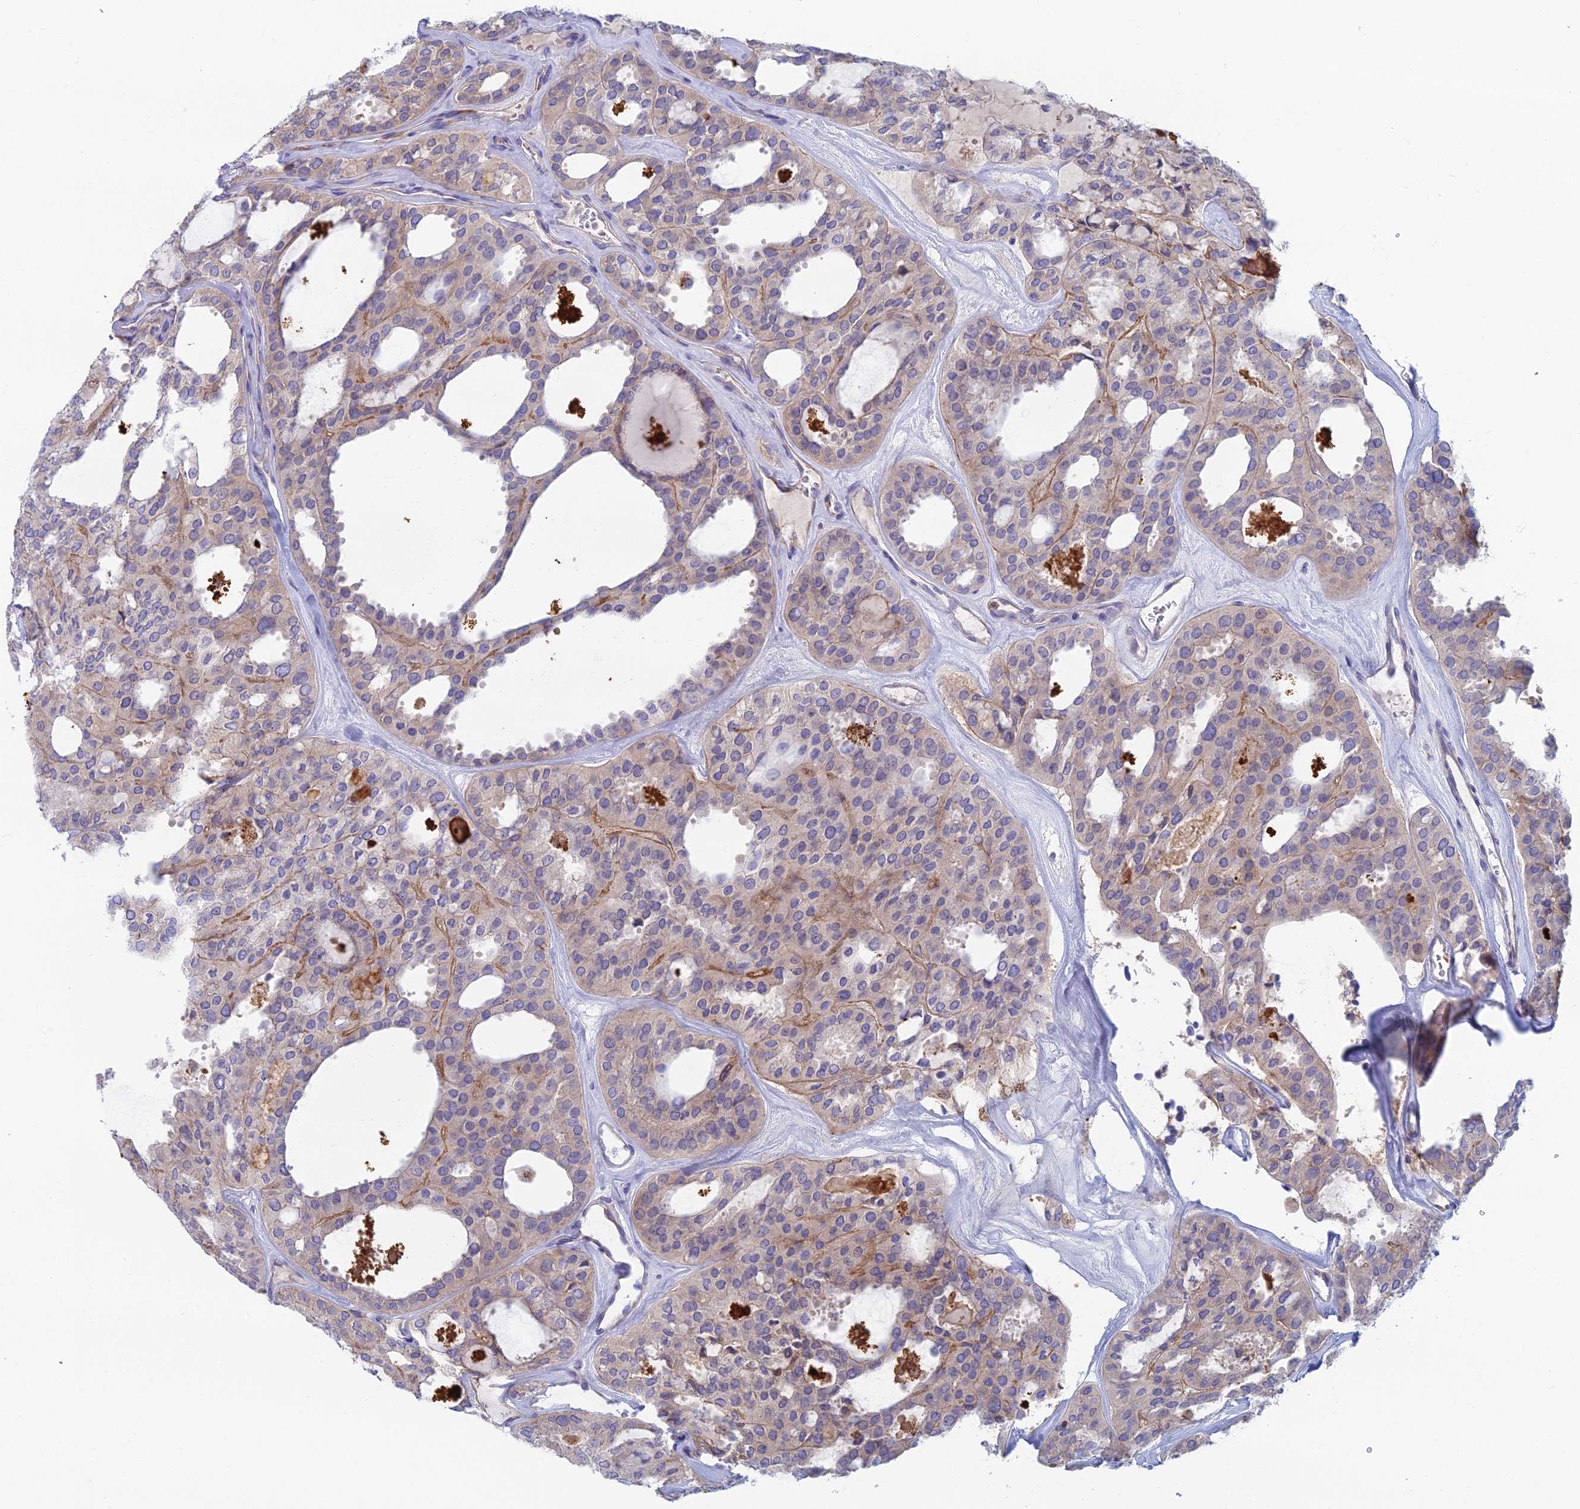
{"staining": {"intensity": "weak", "quantity": "25%-75%", "location": "cytoplasmic/membranous"}, "tissue": "thyroid cancer", "cell_type": "Tumor cells", "image_type": "cancer", "snomed": [{"axis": "morphology", "description": "Follicular adenoma carcinoma, NOS"}, {"axis": "topography", "description": "Thyroid gland"}], "caption": "The immunohistochemical stain labels weak cytoplasmic/membranous staining in tumor cells of thyroid cancer tissue. (IHC, brightfield microscopy, high magnification).", "gene": "IFTAP", "patient": {"sex": "male", "age": 75}}